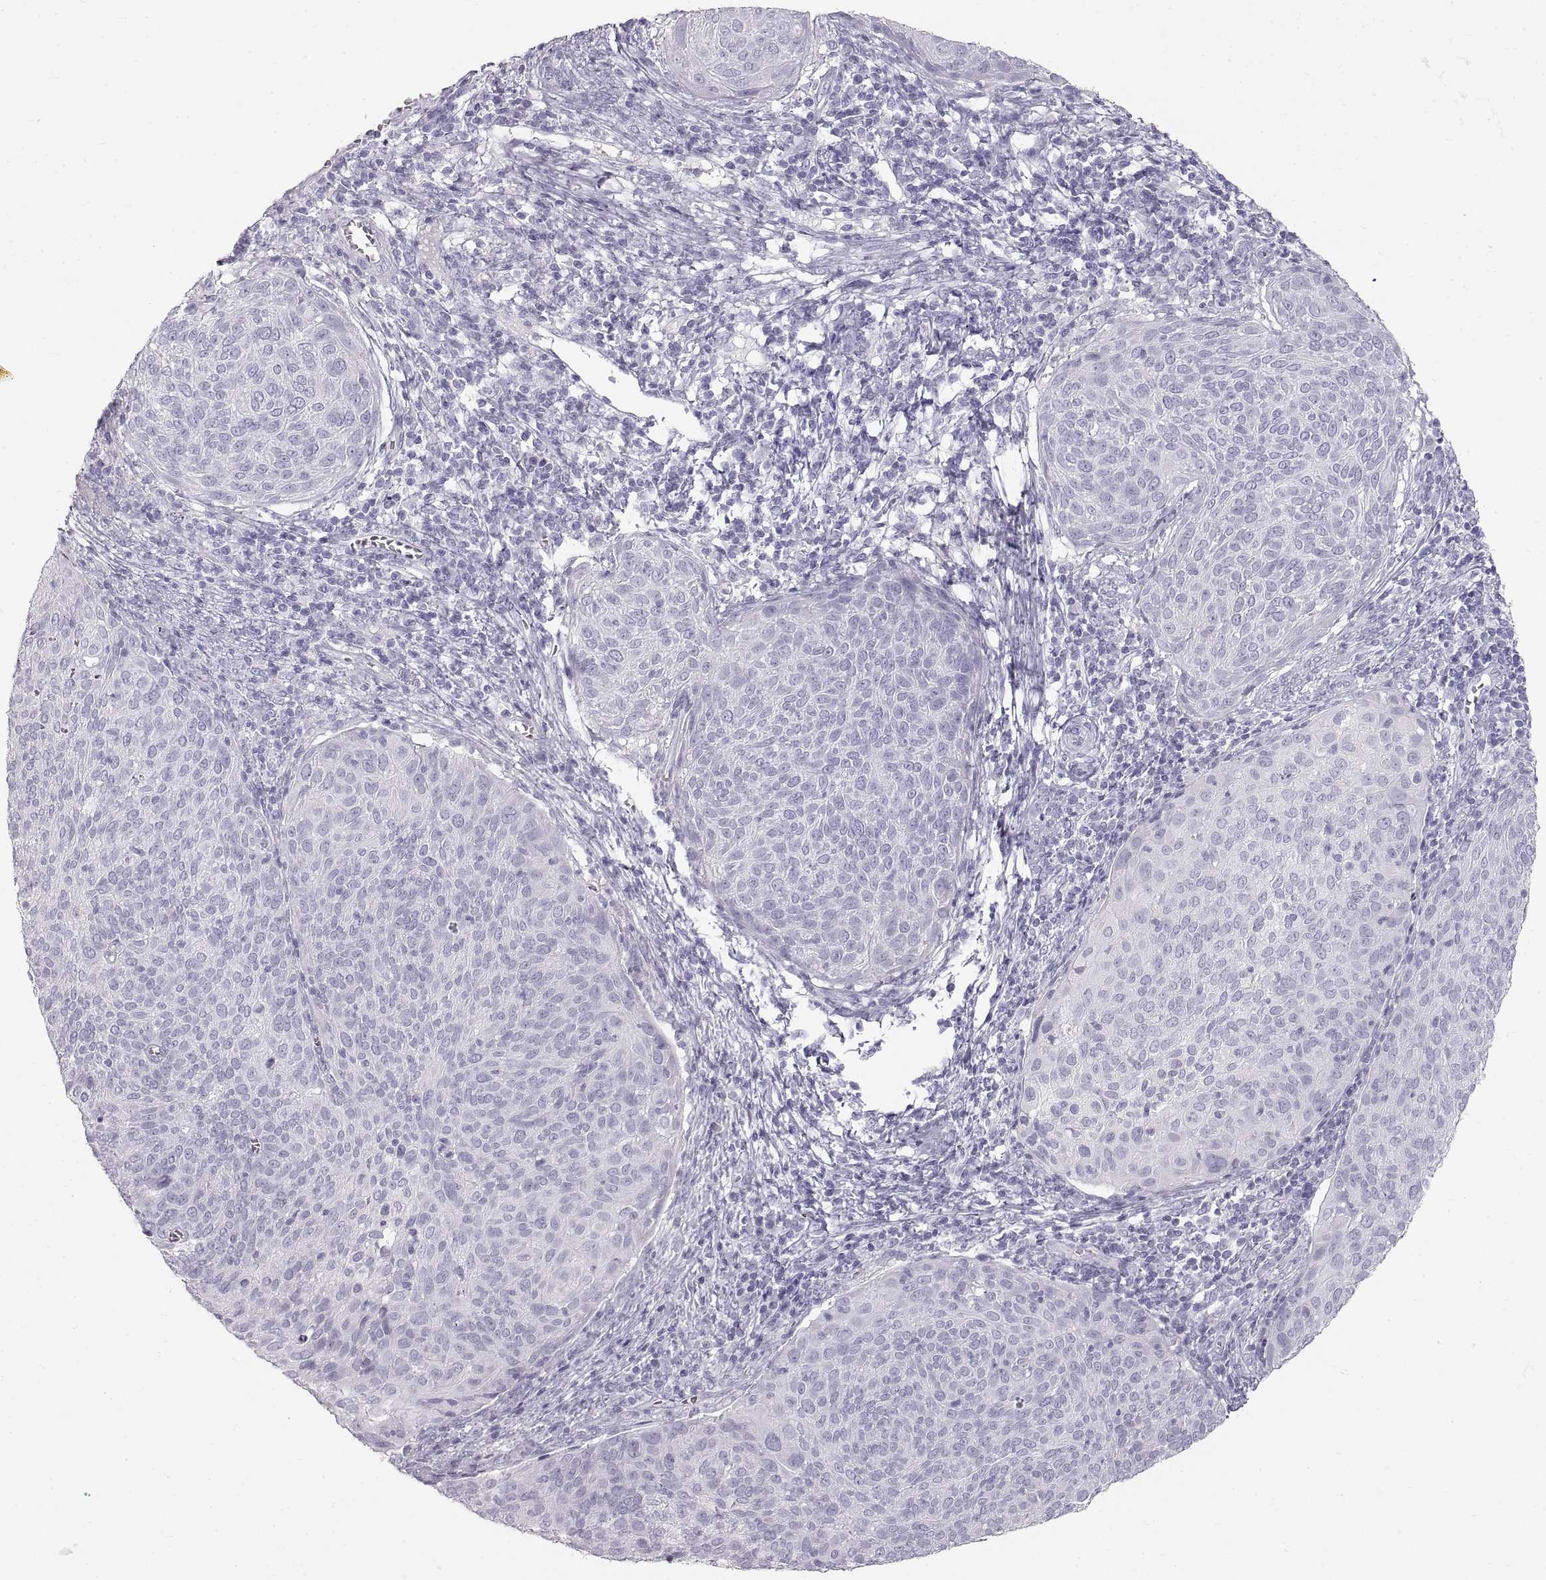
{"staining": {"intensity": "negative", "quantity": "none", "location": "none"}, "tissue": "cervical cancer", "cell_type": "Tumor cells", "image_type": "cancer", "snomed": [{"axis": "morphology", "description": "Squamous cell carcinoma, NOS"}, {"axis": "topography", "description": "Cervix"}], "caption": "DAB immunohistochemical staining of cervical cancer (squamous cell carcinoma) demonstrates no significant staining in tumor cells.", "gene": "CRYAA", "patient": {"sex": "female", "age": 39}}